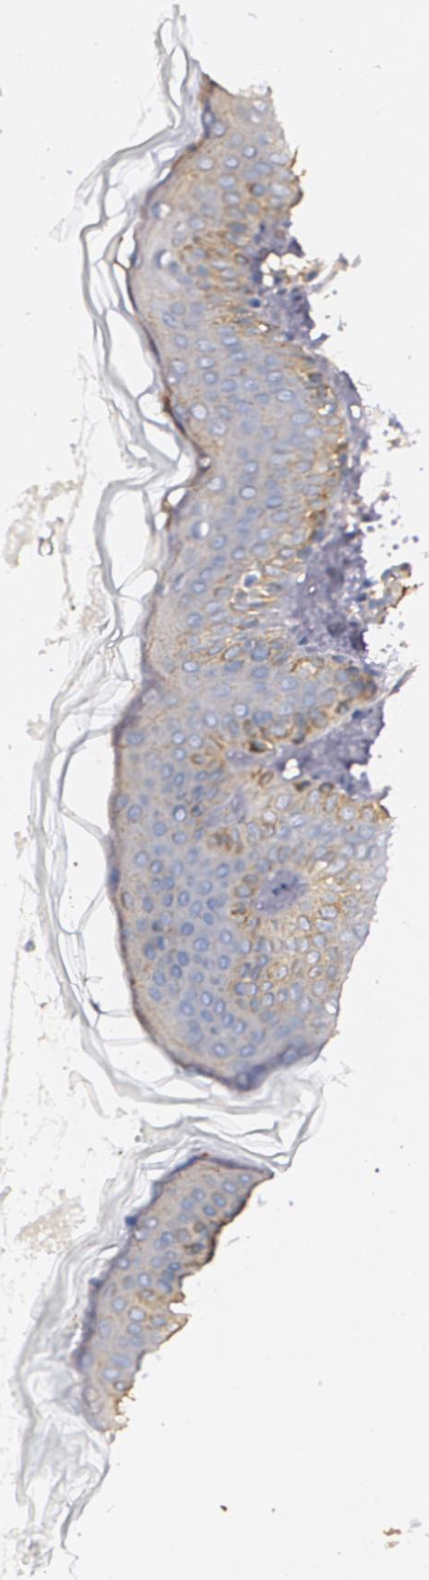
{"staining": {"intensity": "weak", "quantity": "25%-75%", "location": "cytoplasmic/membranous"}, "tissue": "skin", "cell_type": "Fibroblasts", "image_type": "normal", "snomed": [{"axis": "morphology", "description": "Normal tissue, NOS"}, {"axis": "topography", "description": "Skin"}], "caption": "This image shows immunohistochemistry staining of benign human skin, with low weak cytoplasmic/membranous positivity in approximately 25%-75% of fibroblasts.", "gene": "TJP1", "patient": {"sex": "female", "age": 4}}